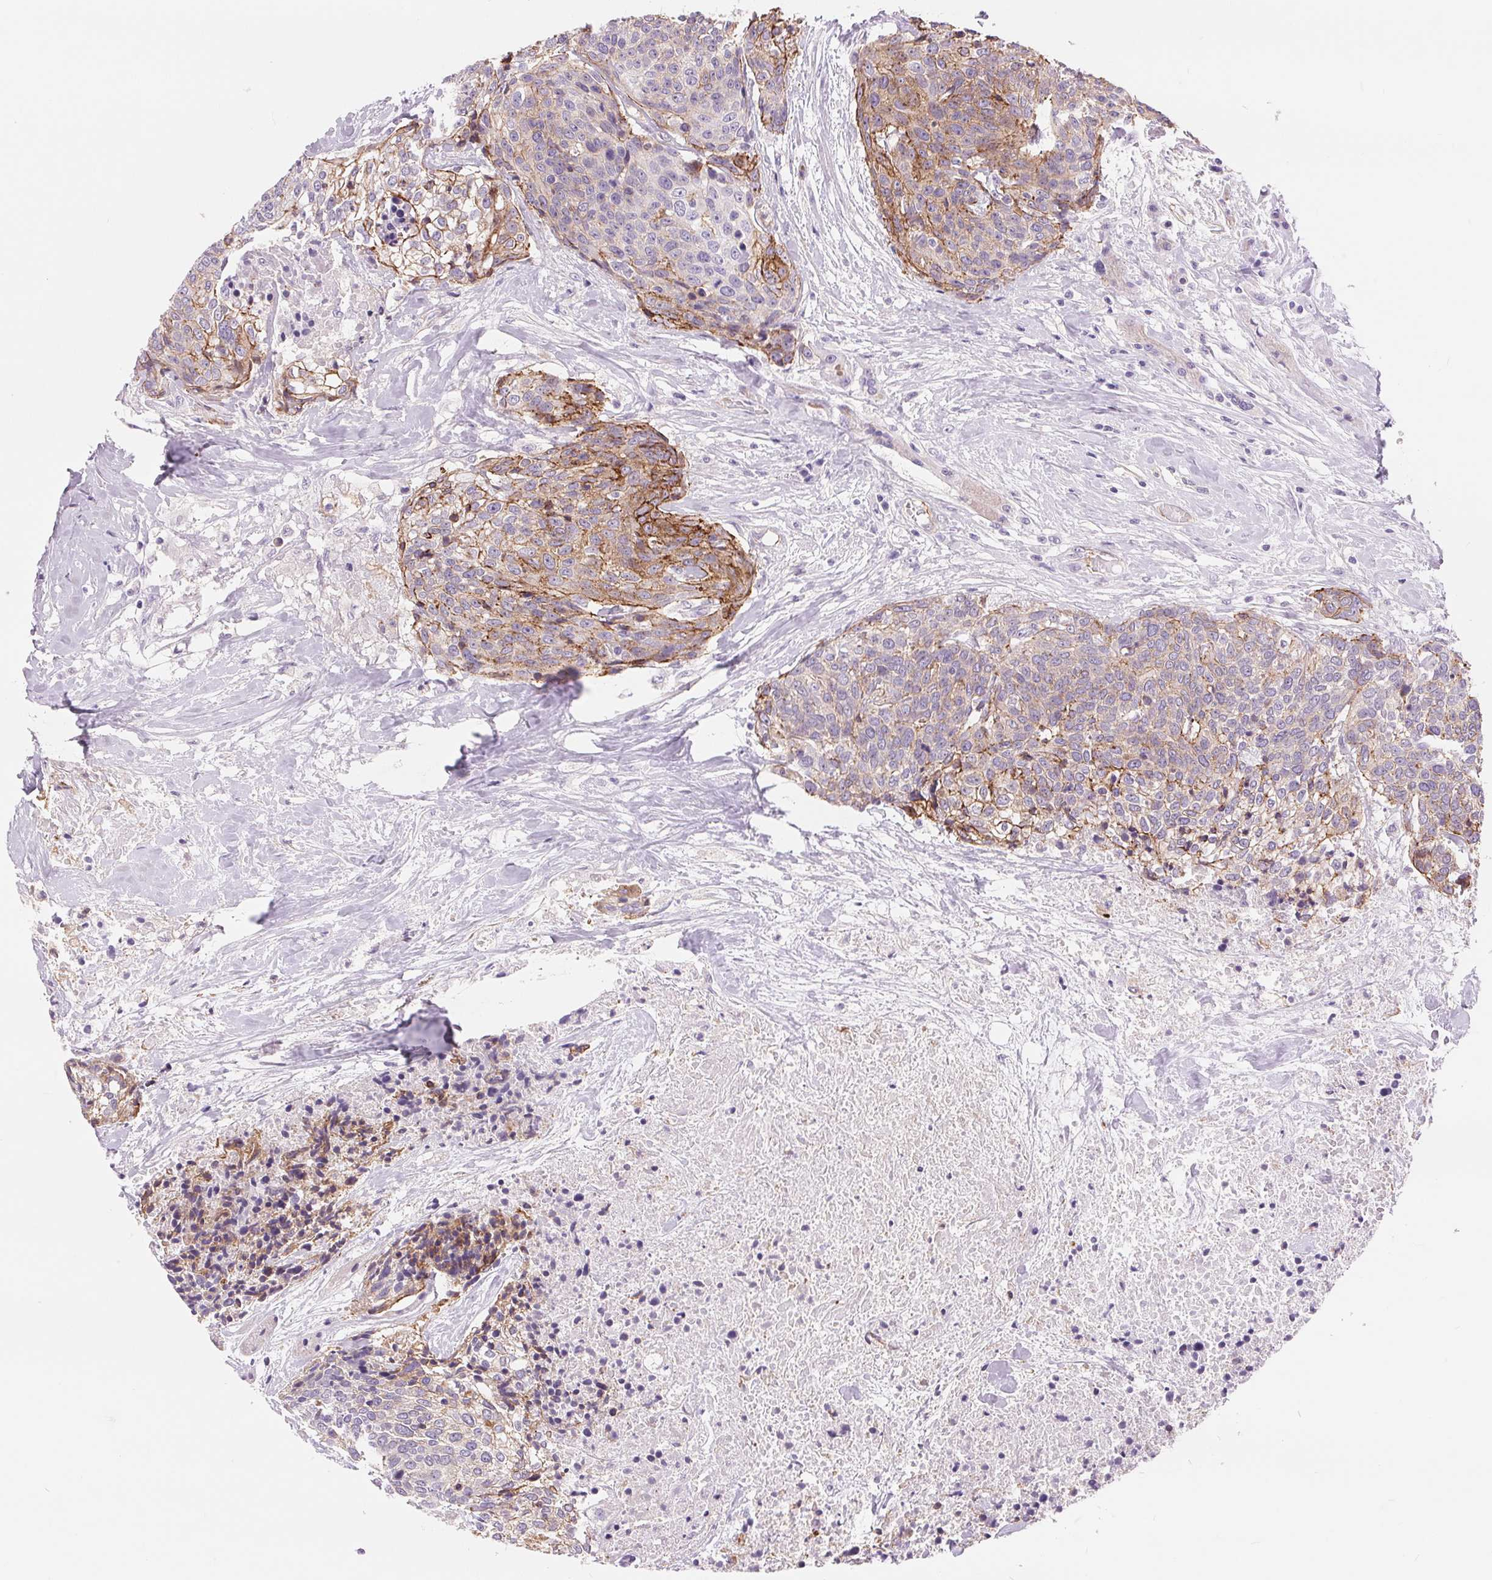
{"staining": {"intensity": "moderate", "quantity": "<25%", "location": "cytoplasmic/membranous"}, "tissue": "head and neck cancer", "cell_type": "Tumor cells", "image_type": "cancer", "snomed": [{"axis": "morphology", "description": "Squamous cell carcinoma, NOS"}, {"axis": "topography", "description": "Oral tissue"}, {"axis": "topography", "description": "Head-Neck"}], "caption": "Immunohistochemical staining of squamous cell carcinoma (head and neck) displays moderate cytoplasmic/membranous protein positivity in approximately <25% of tumor cells.", "gene": "DIXDC1", "patient": {"sex": "male", "age": 64}}